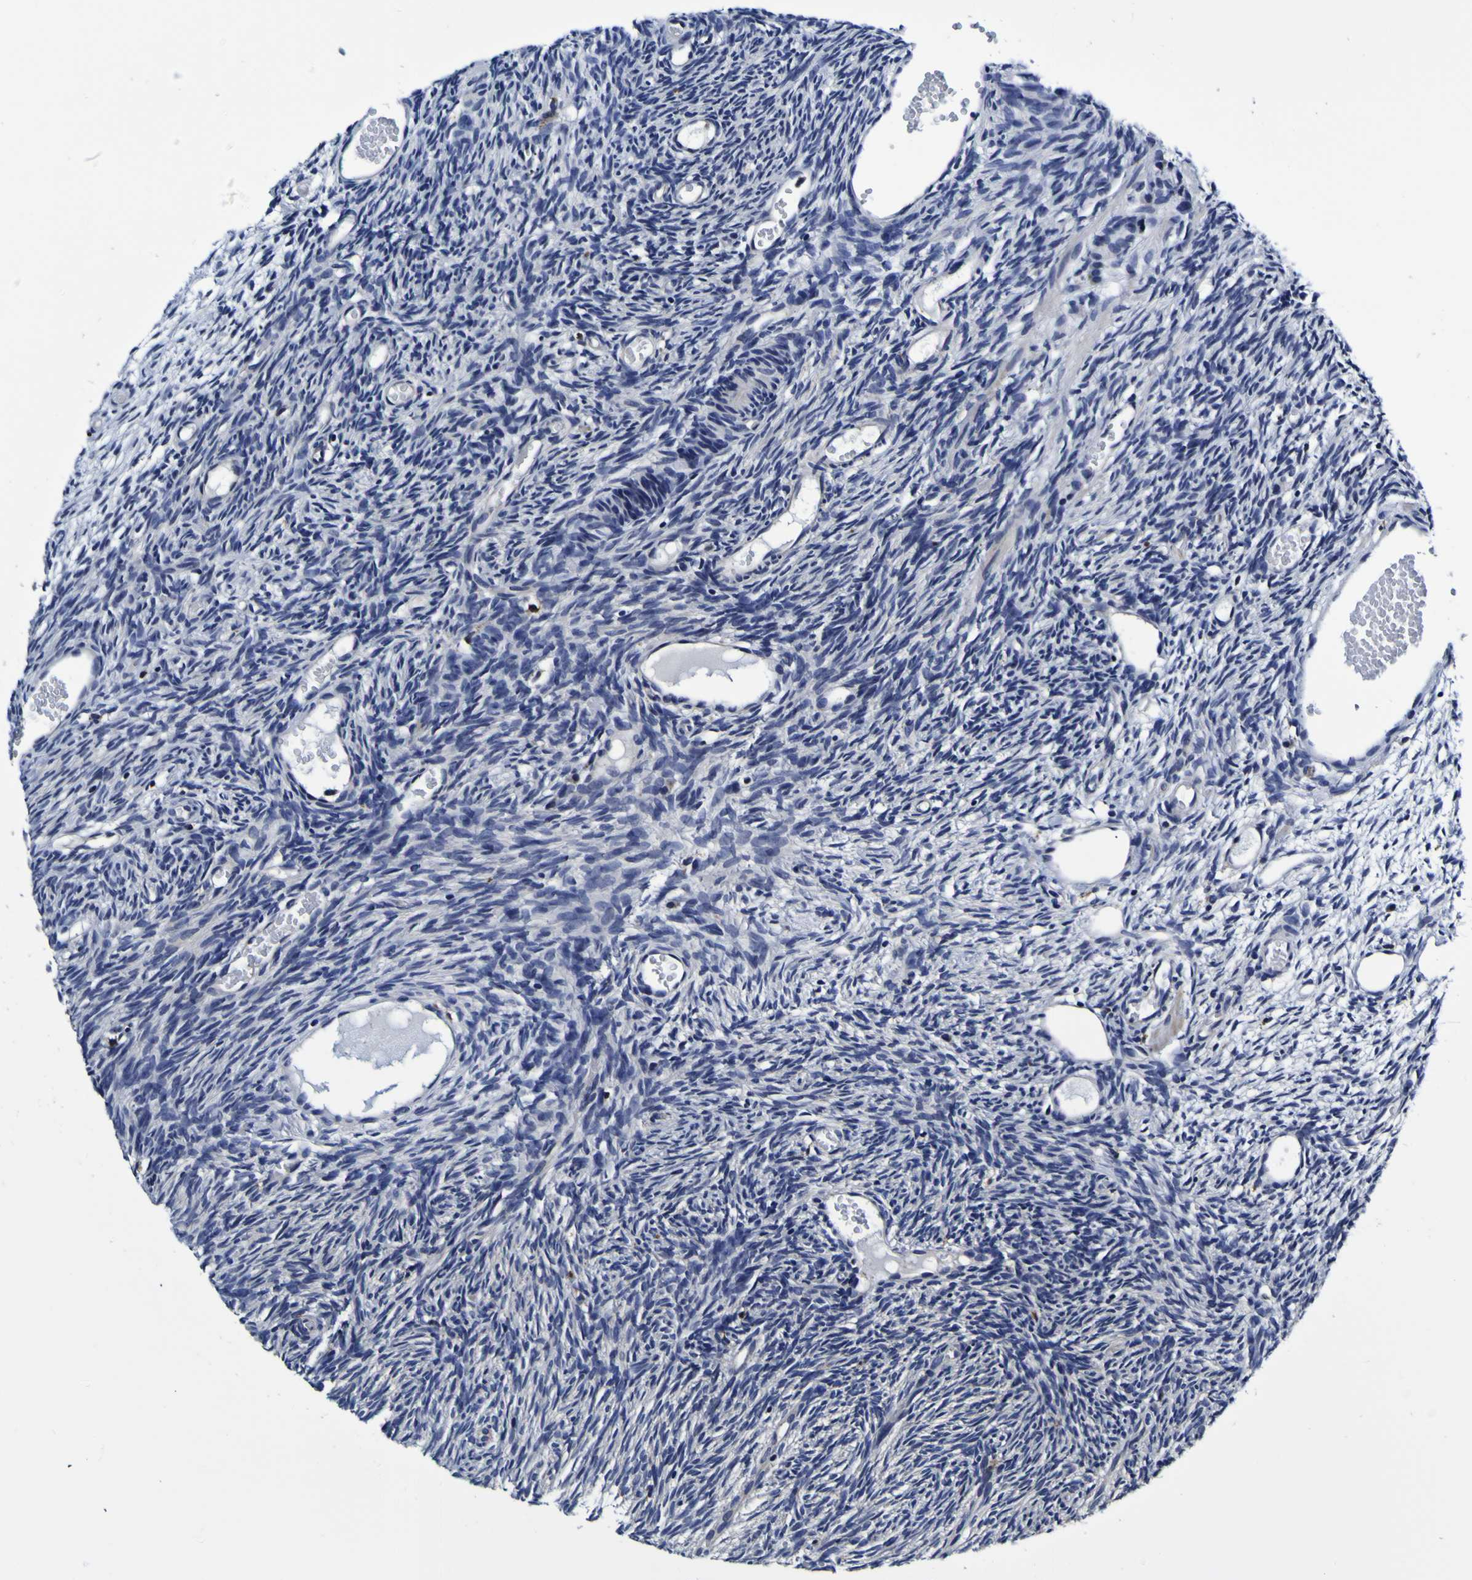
{"staining": {"intensity": "negative", "quantity": "none", "location": "none"}, "tissue": "ovary", "cell_type": "Ovarian stroma cells", "image_type": "normal", "snomed": [{"axis": "morphology", "description": "Normal tissue, NOS"}, {"axis": "topography", "description": "Ovary"}], "caption": "Histopathology image shows no protein positivity in ovarian stroma cells of unremarkable ovary. The staining was performed using DAB (3,3'-diaminobenzidine) to visualize the protein expression in brown, while the nuclei were stained in blue with hematoxylin (Magnification: 20x).", "gene": "GPX1", "patient": {"sex": "female", "age": 35}}